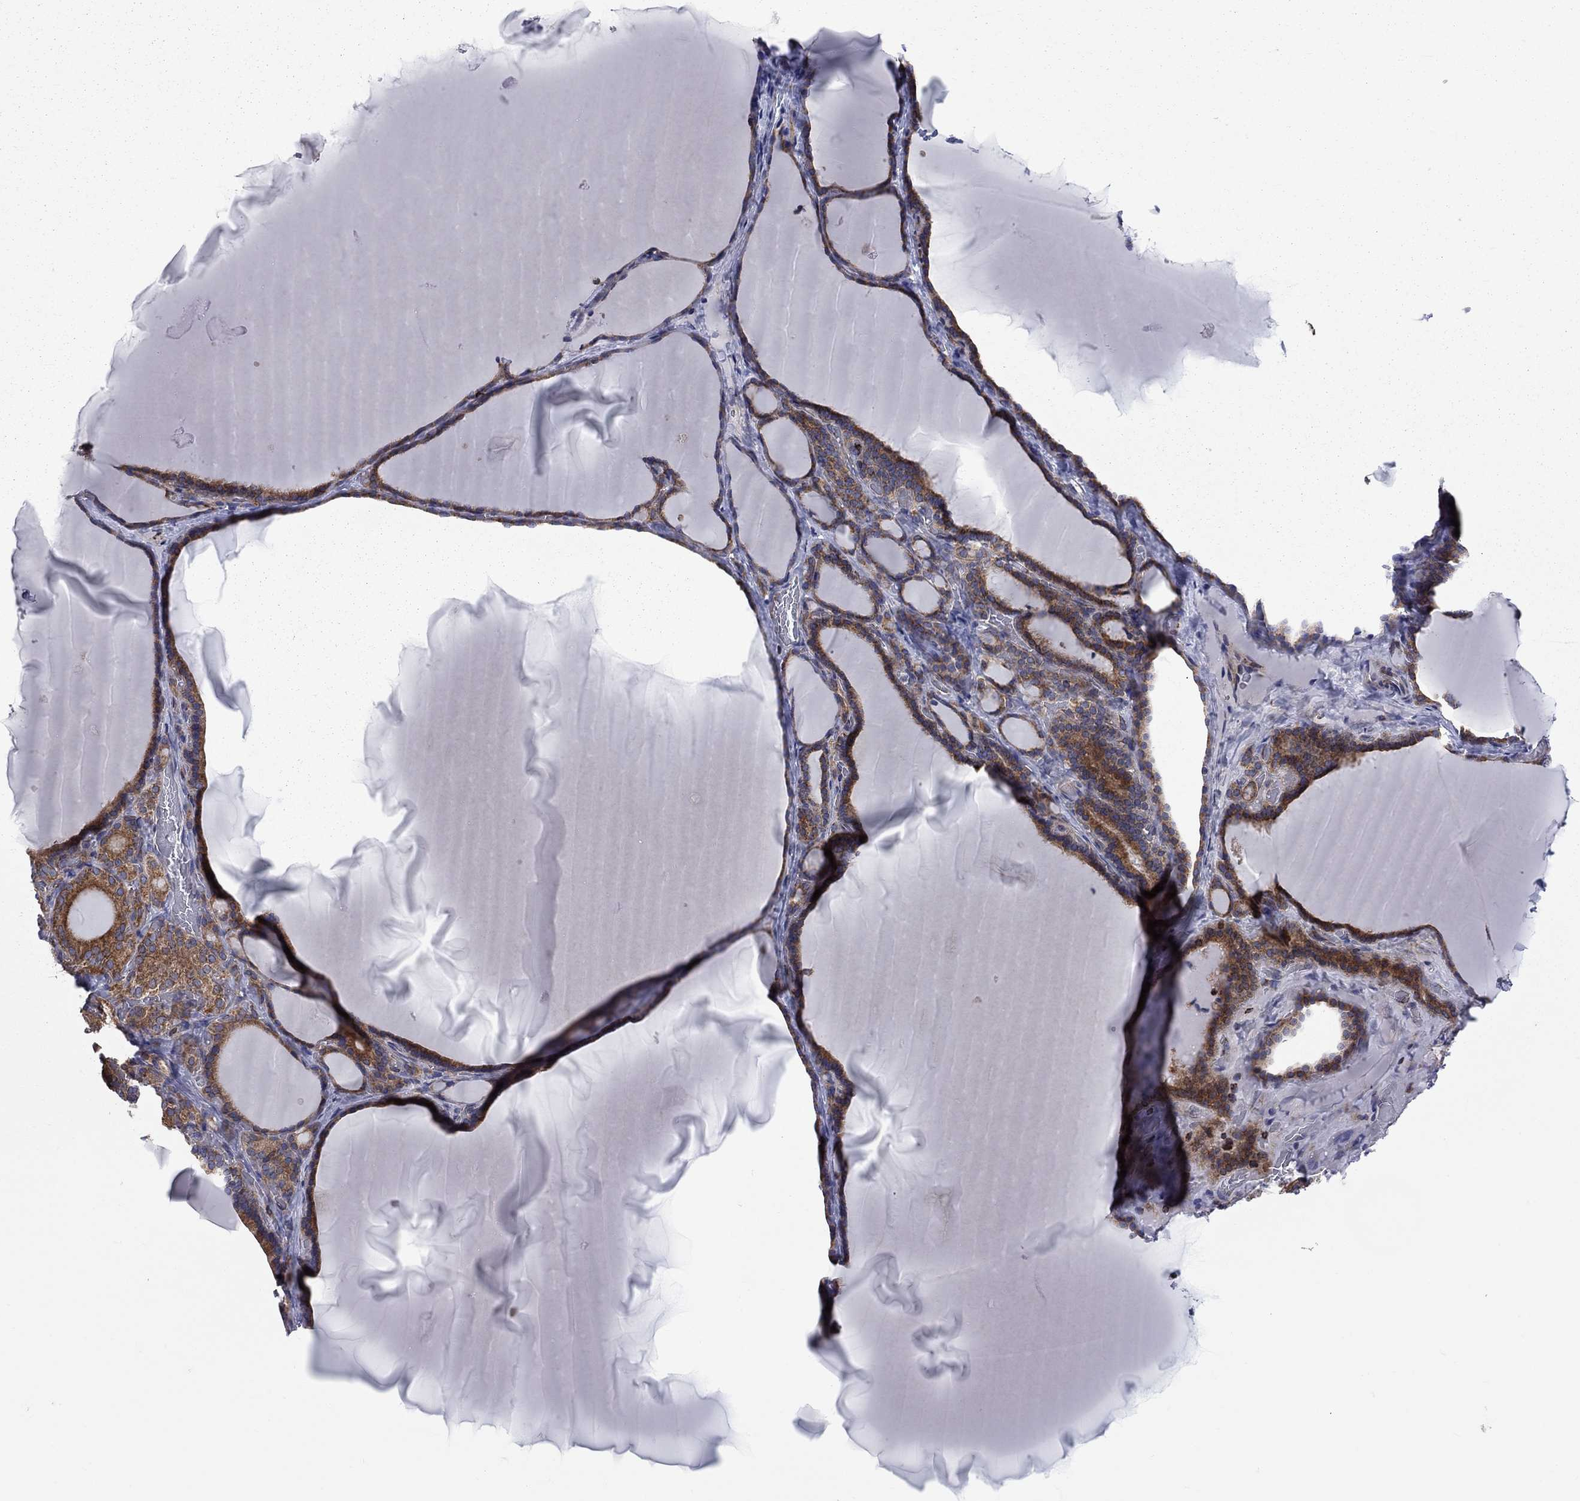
{"staining": {"intensity": "moderate", "quantity": ">75%", "location": "cytoplasmic/membranous"}, "tissue": "thyroid gland", "cell_type": "Glandular cells", "image_type": "normal", "snomed": [{"axis": "morphology", "description": "Normal tissue, NOS"}, {"axis": "morphology", "description": "Hyperplasia, NOS"}, {"axis": "topography", "description": "Thyroid gland"}], "caption": "Benign thyroid gland was stained to show a protein in brown. There is medium levels of moderate cytoplasmic/membranous staining in approximately >75% of glandular cells.", "gene": "CLPTM1", "patient": {"sex": "female", "age": 27}}